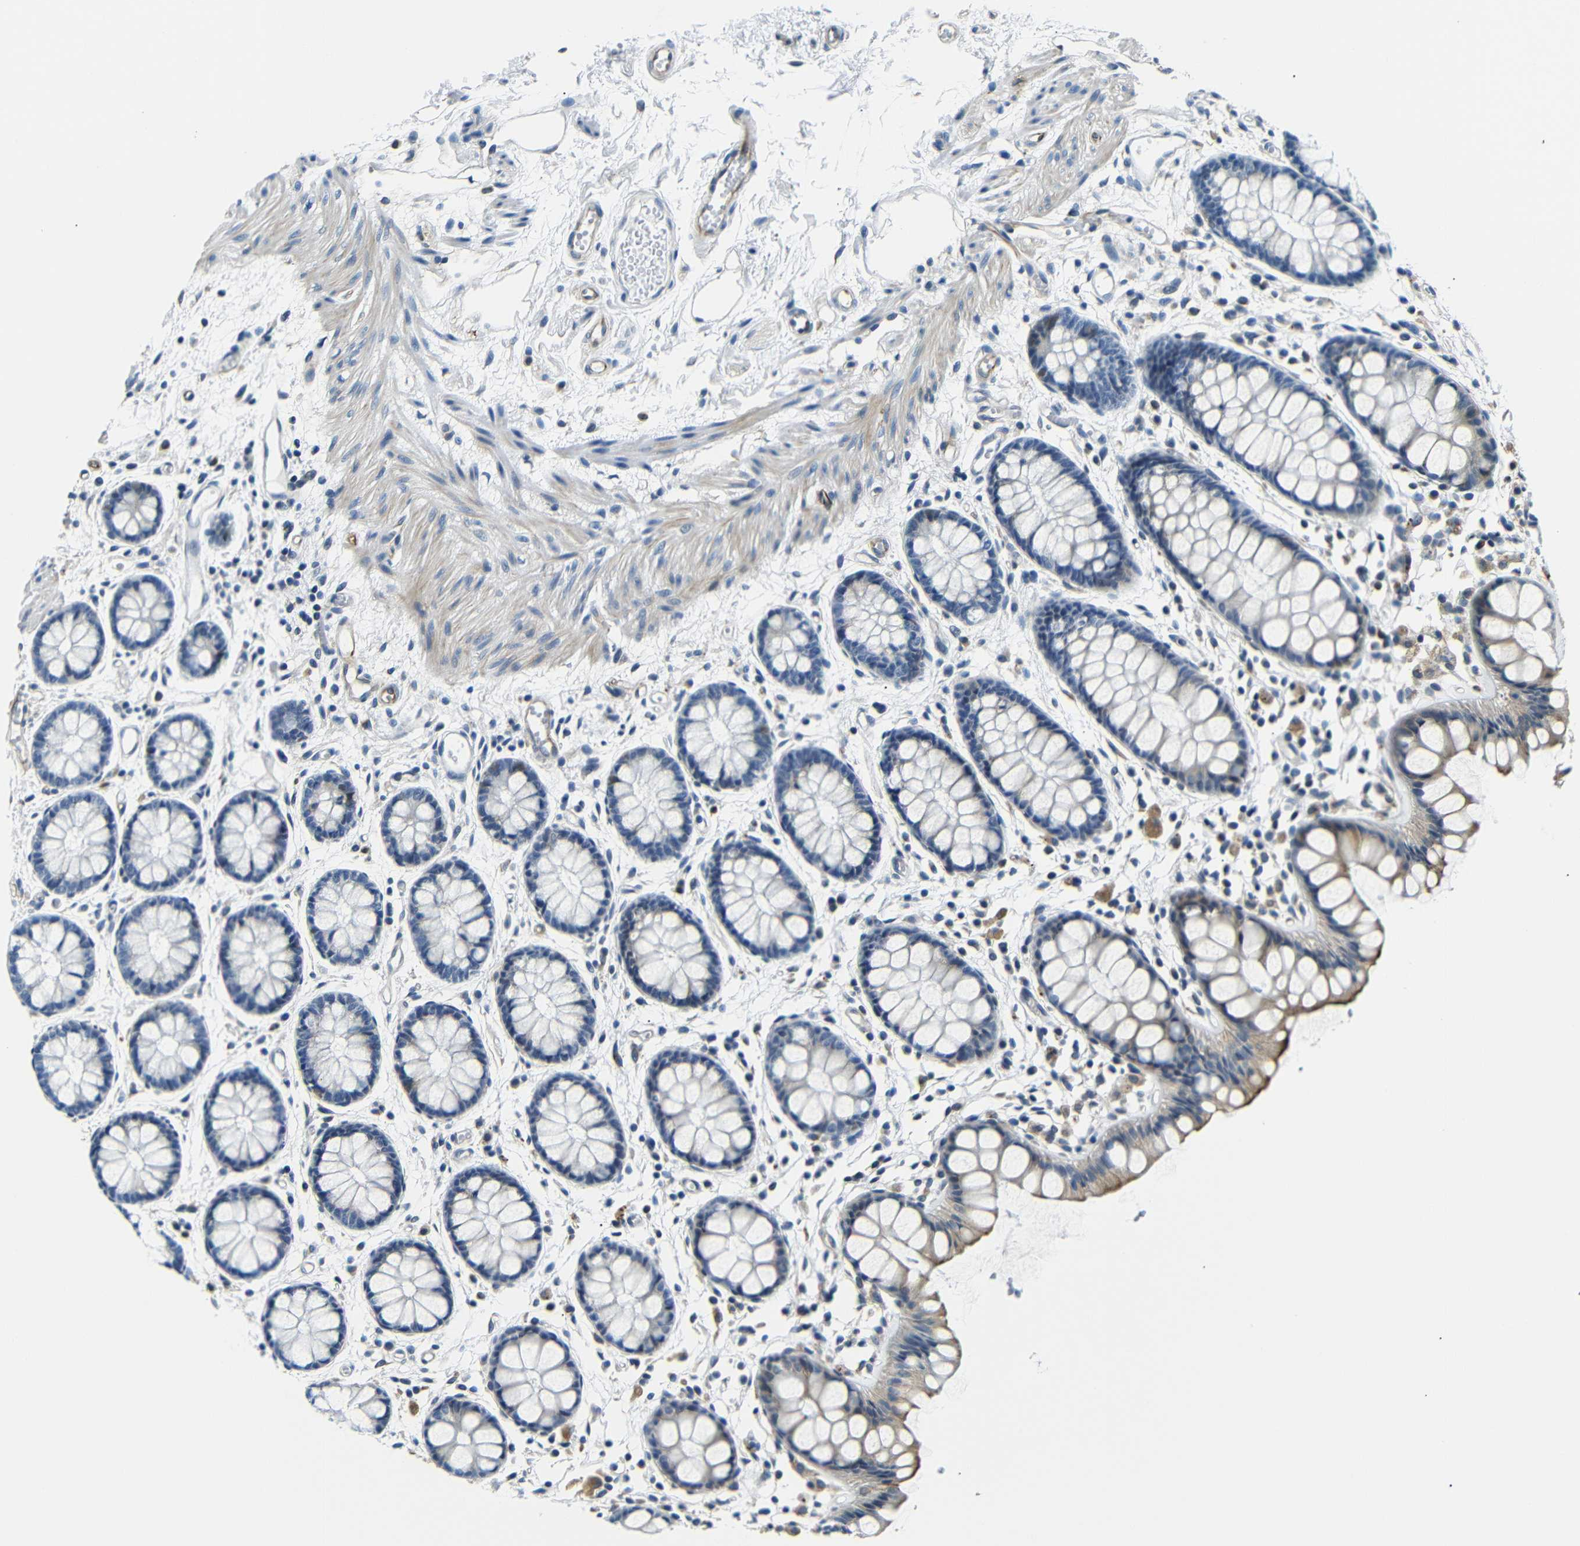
{"staining": {"intensity": "moderate", "quantity": "<25%", "location": "cytoplasmic/membranous"}, "tissue": "rectum", "cell_type": "Glandular cells", "image_type": "normal", "snomed": [{"axis": "morphology", "description": "Normal tissue, NOS"}, {"axis": "topography", "description": "Rectum"}], "caption": "Unremarkable rectum reveals moderate cytoplasmic/membranous staining in about <25% of glandular cells.", "gene": "TAFA1", "patient": {"sex": "female", "age": 66}}